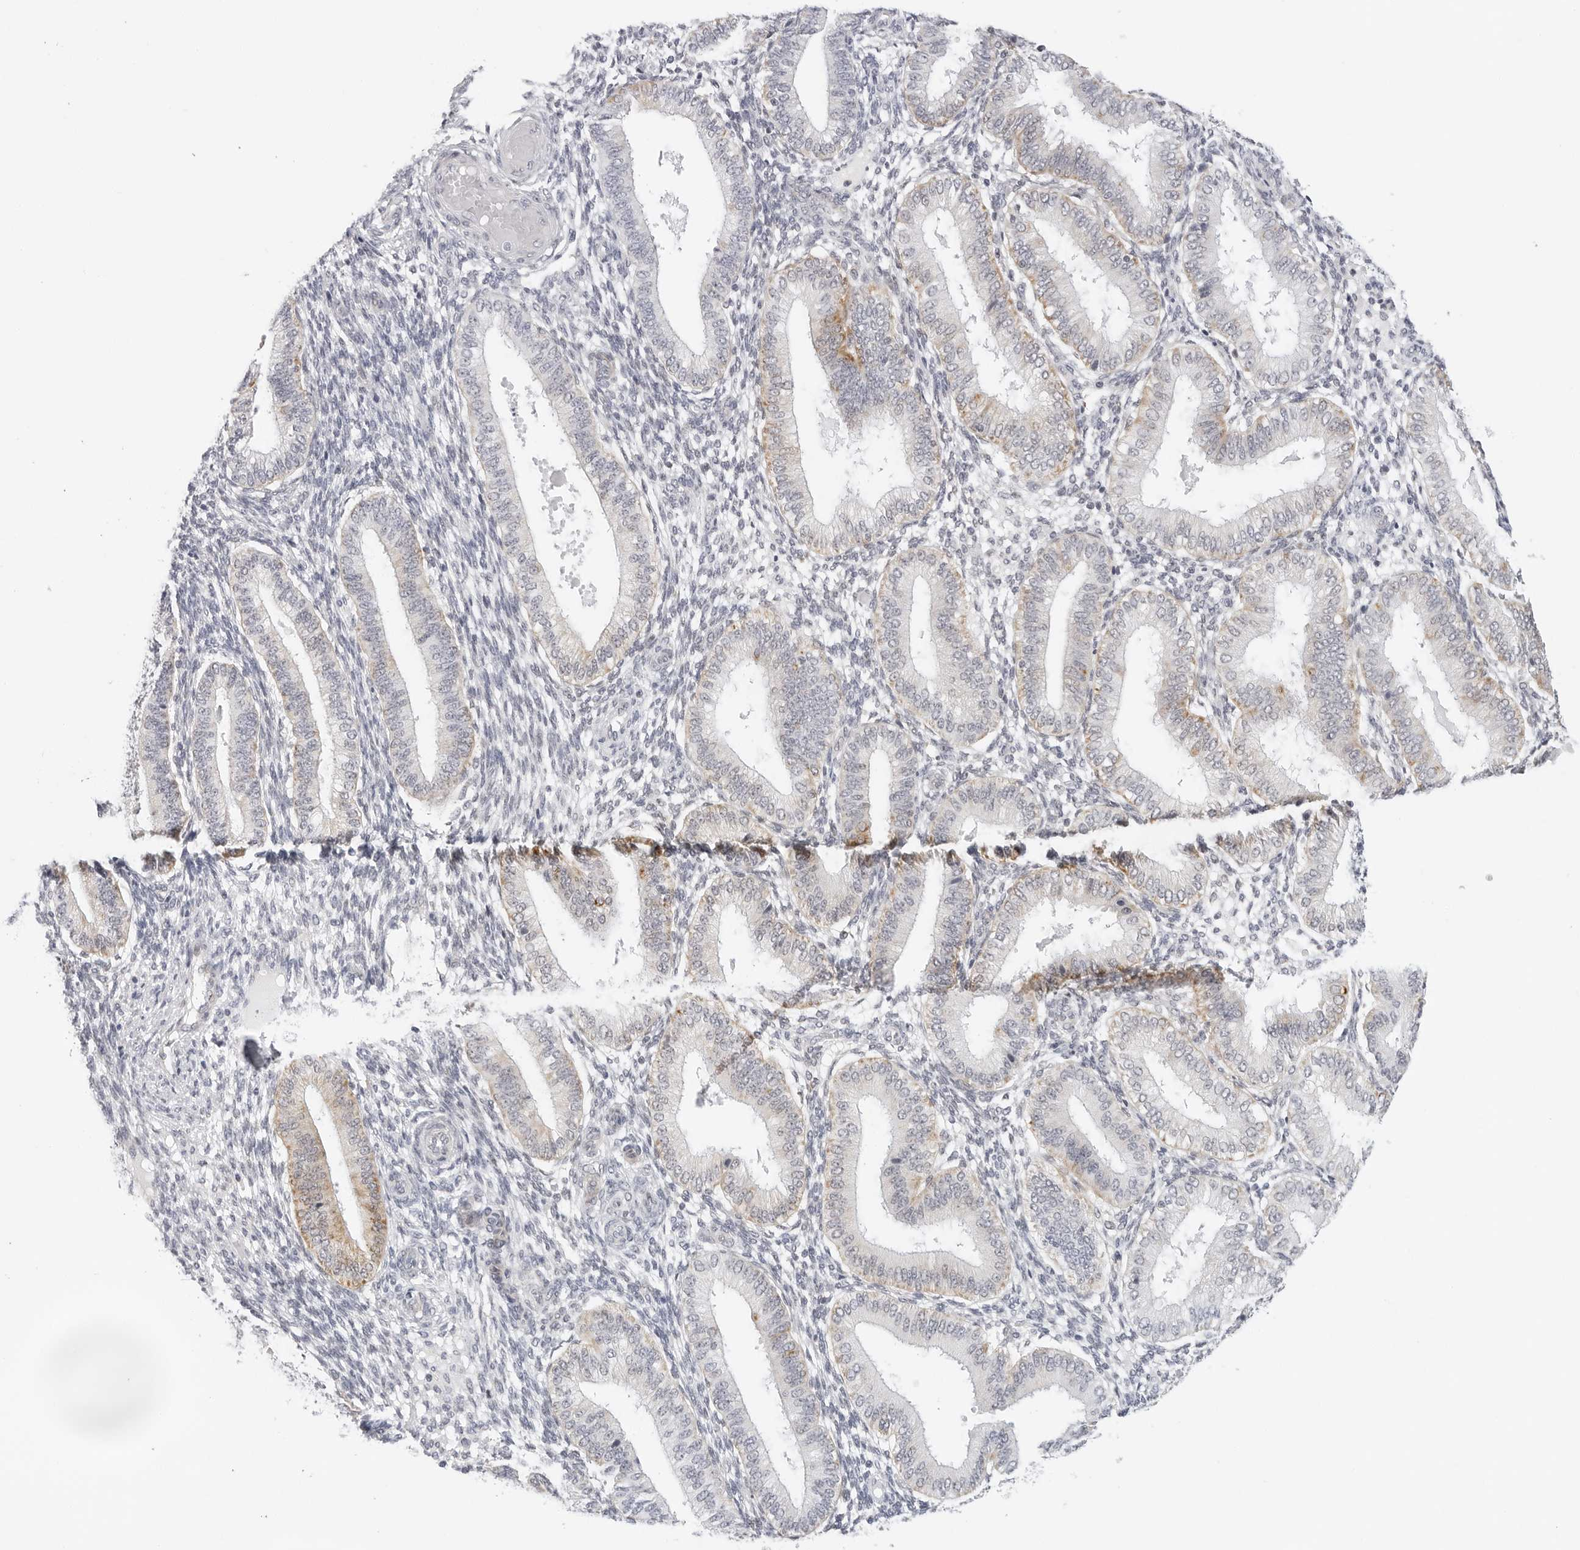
{"staining": {"intensity": "negative", "quantity": "none", "location": "none"}, "tissue": "endometrium", "cell_type": "Cells in endometrial stroma", "image_type": "normal", "snomed": [{"axis": "morphology", "description": "Normal tissue, NOS"}, {"axis": "topography", "description": "Endometrium"}], "caption": "A micrograph of human endometrium is negative for staining in cells in endometrial stroma. (DAB (3,3'-diaminobenzidine) immunohistochemistry (IHC), high magnification).", "gene": "CIART", "patient": {"sex": "female", "age": 39}}